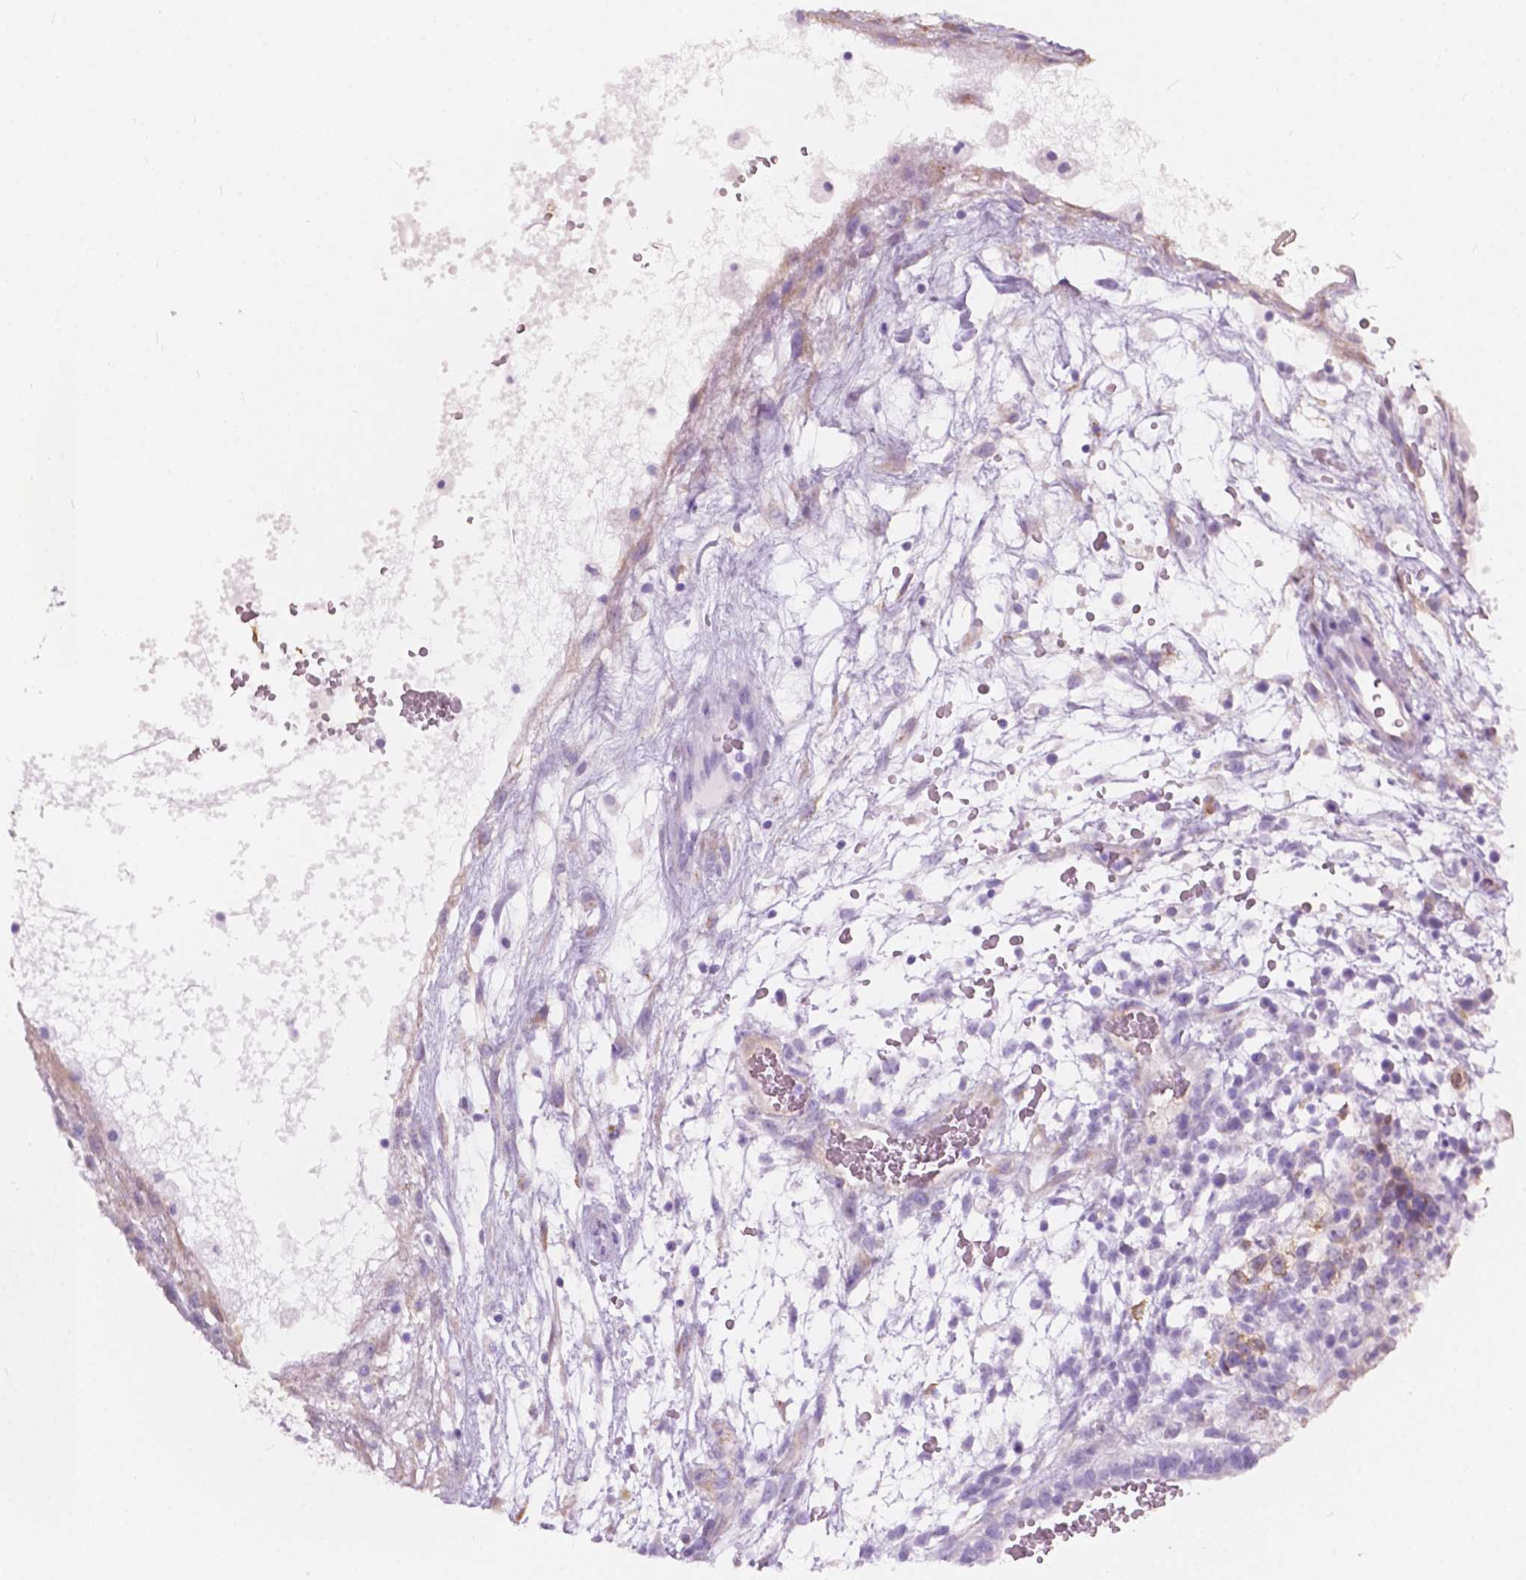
{"staining": {"intensity": "negative", "quantity": "none", "location": "none"}, "tissue": "testis cancer", "cell_type": "Tumor cells", "image_type": "cancer", "snomed": [{"axis": "morphology", "description": "Normal tissue, NOS"}, {"axis": "morphology", "description": "Carcinoma, Embryonal, NOS"}, {"axis": "topography", "description": "Testis"}], "caption": "Tumor cells are negative for brown protein staining in testis cancer.", "gene": "FXYD2", "patient": {"sex": "male", "age": 32}}